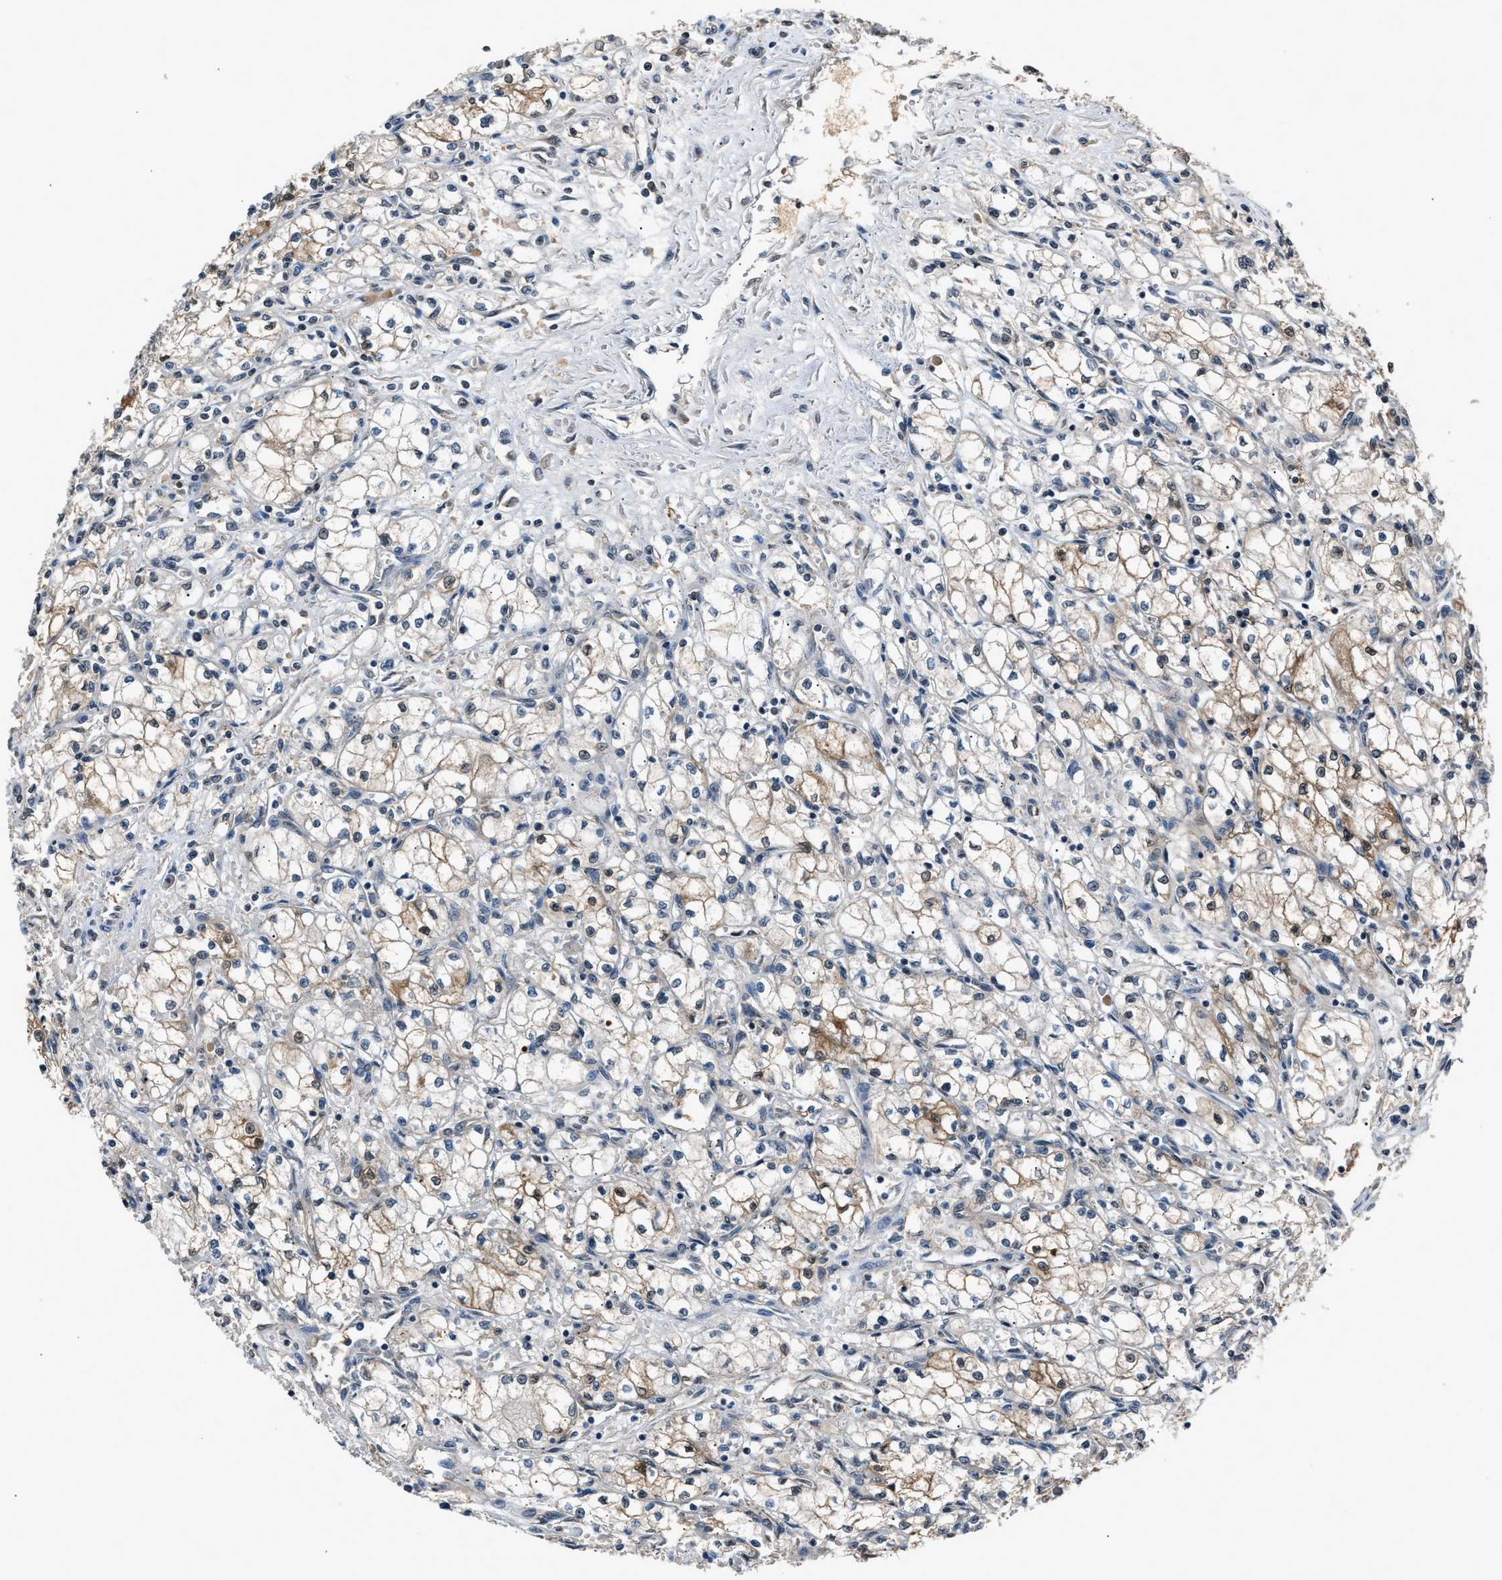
{"staining": {"intensity": "weak", "quantity": ">75%", "location": "cytoplasmic/membranous"}, "tissue": "renal cancer", "cell_type": "Tumor cells", "image_type": "cancer", "snomed": [{"axis": "morphology", "description": "Normal tissue, NOS"}, {"axis": "morphology", "description": "Adenocarcinoma, NOS"}, {"axis": "topography", "description": "Kidney"}], "caption": "Immunohistochemical staining of adenocarcinoma (renal) reveals weak cytoplasmic/membranous protein positivity in approximately >75% of tumor cells.", "gene": "TP53I3", "patient": {"sex": "male", "age": 59}}